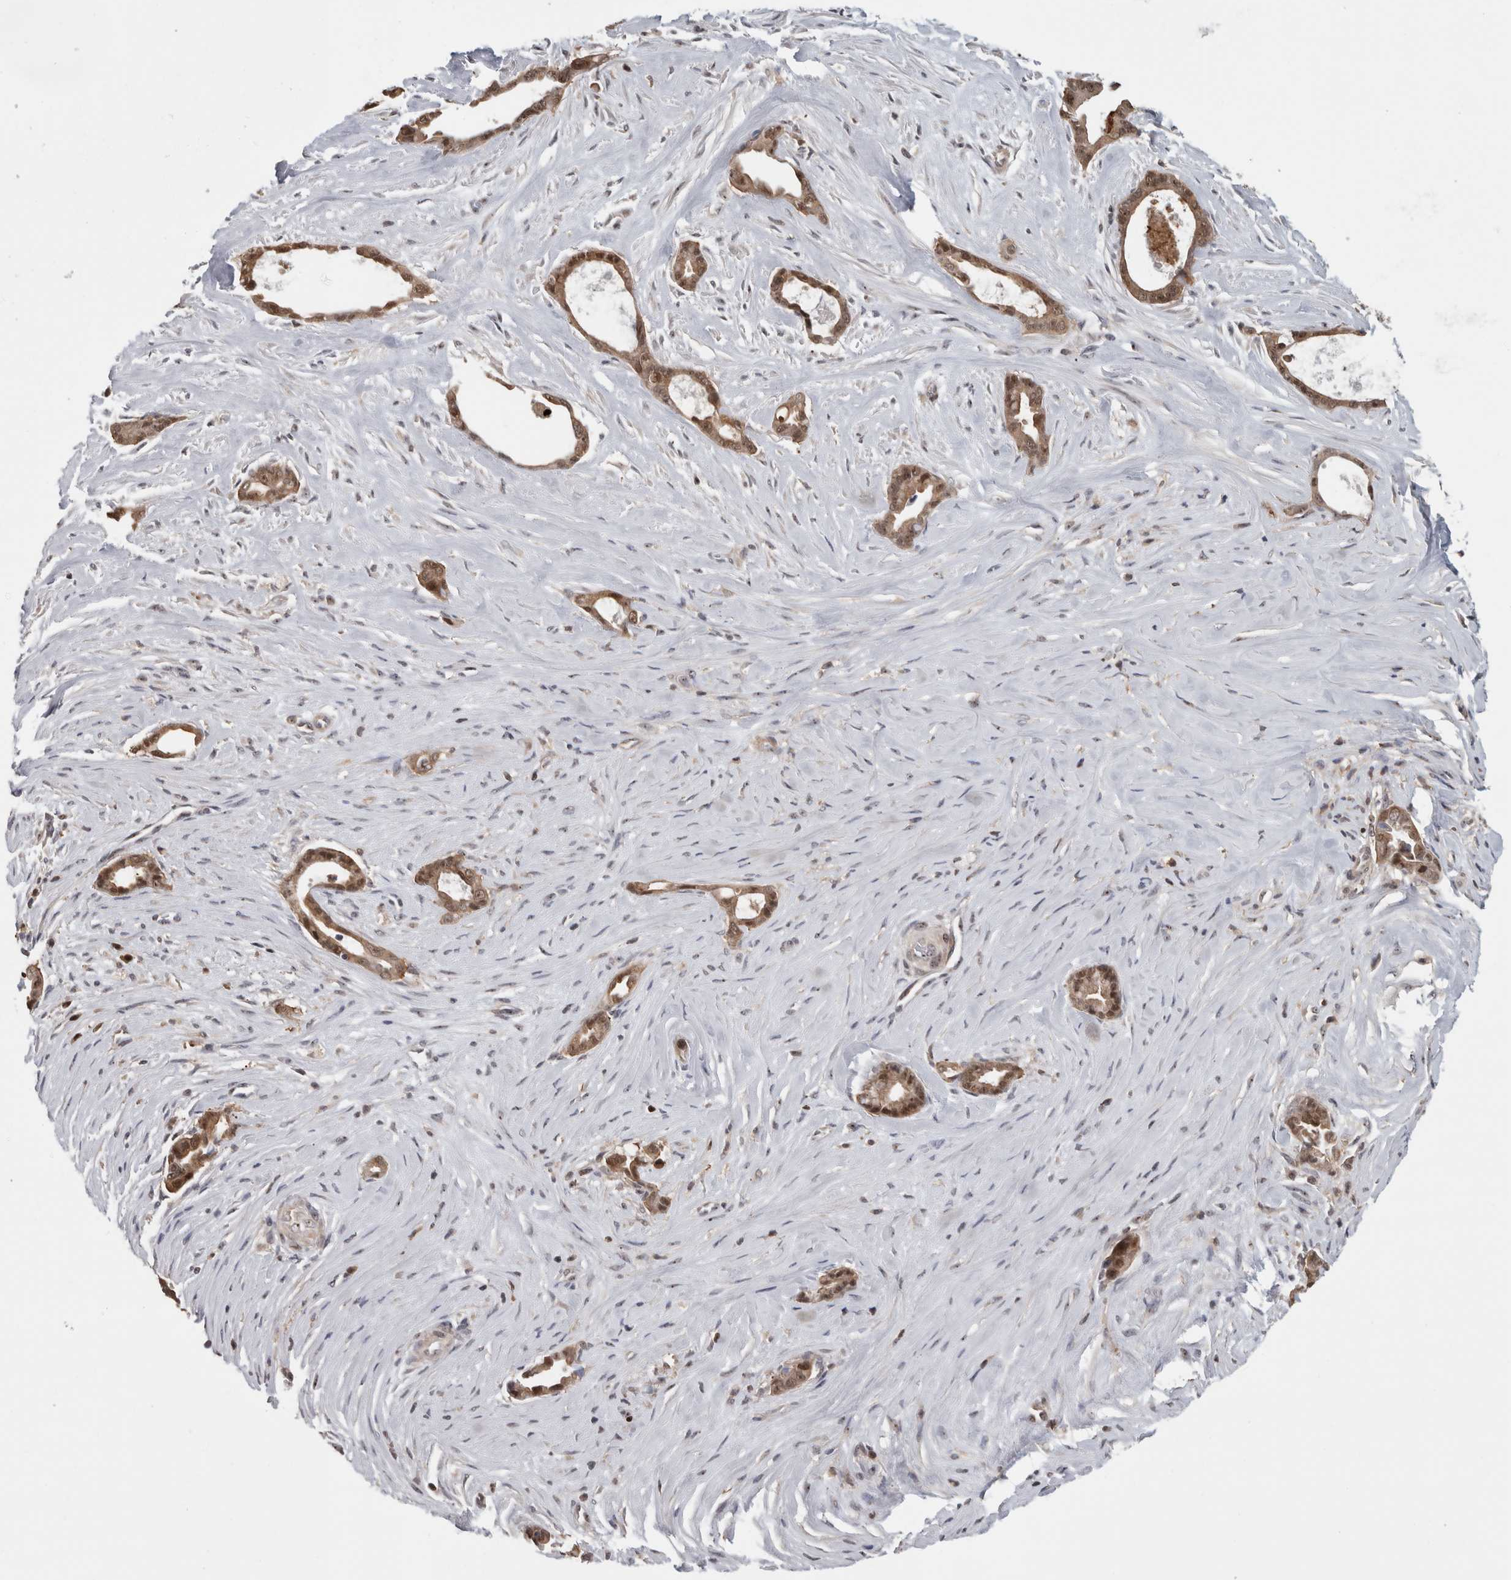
{"staining": {"intensity": "moderate", "quantity": ">75%", "location": "cytoplasmic/membranous,nuclear"}, "tissue": "liver cancer", "cell_type": "Tumor cells", "image_type": "cancer", "snomed": [{"axis": "morphology", "description": "Cholangiocarcinoma"}, {"axis": "topography", "description": "Liver"}], "caption": "A high-resolution histopathology image shows immunohistochemistry (IHC) staining of liver cancer (cholangiocarcinoma), which displays moderate cytoplasmic/membranous and nuclear positivity in approximately >75% of tumor cells.", "gene": "TDRD7", "patient": {"sex": "female", "age": 55}}